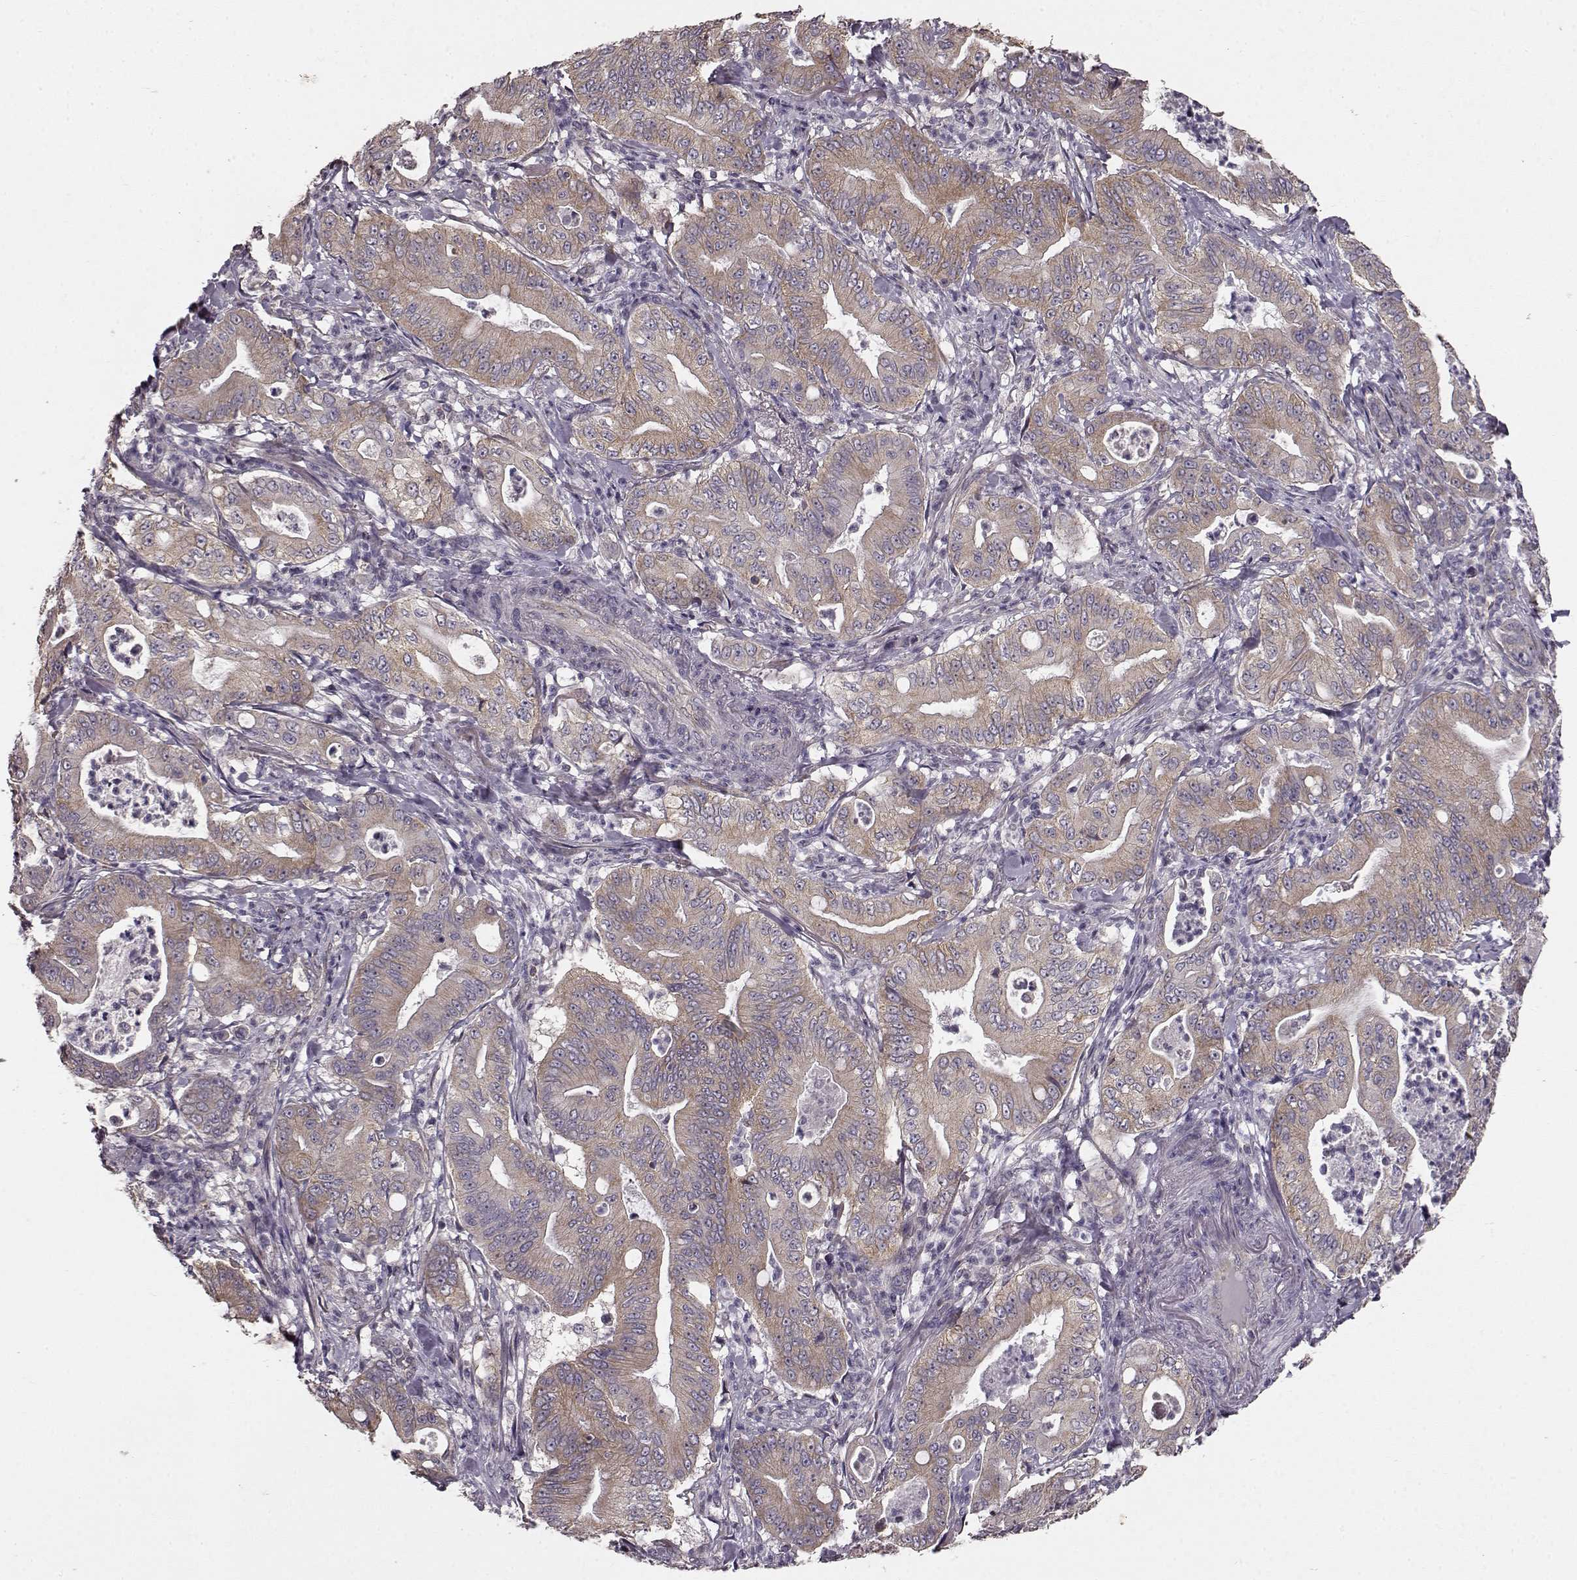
{"staining": {"intensity": "weak", "quantity": ">75%", "location": "cytoplasmic/membranous"}, "tissue": "pancreatic cancer", "cell_type": "Tumor cells", "image_type": "cancer", "snomed": [{"axis": "morphology", "description": "Adenocarcinoma, NOS"}, {"axis": "topography", "description": "Pancreas"}], "caption": "Pancreatic cancer (adenocarcinoma) stained with DAB immunohistochemistry (IHC) displays low levels of weak cytoplasmic/membranous staining in about >75% of tumor cells.", "gene": "ERBB3", "patient": {"sex": "male", "age": 71}}